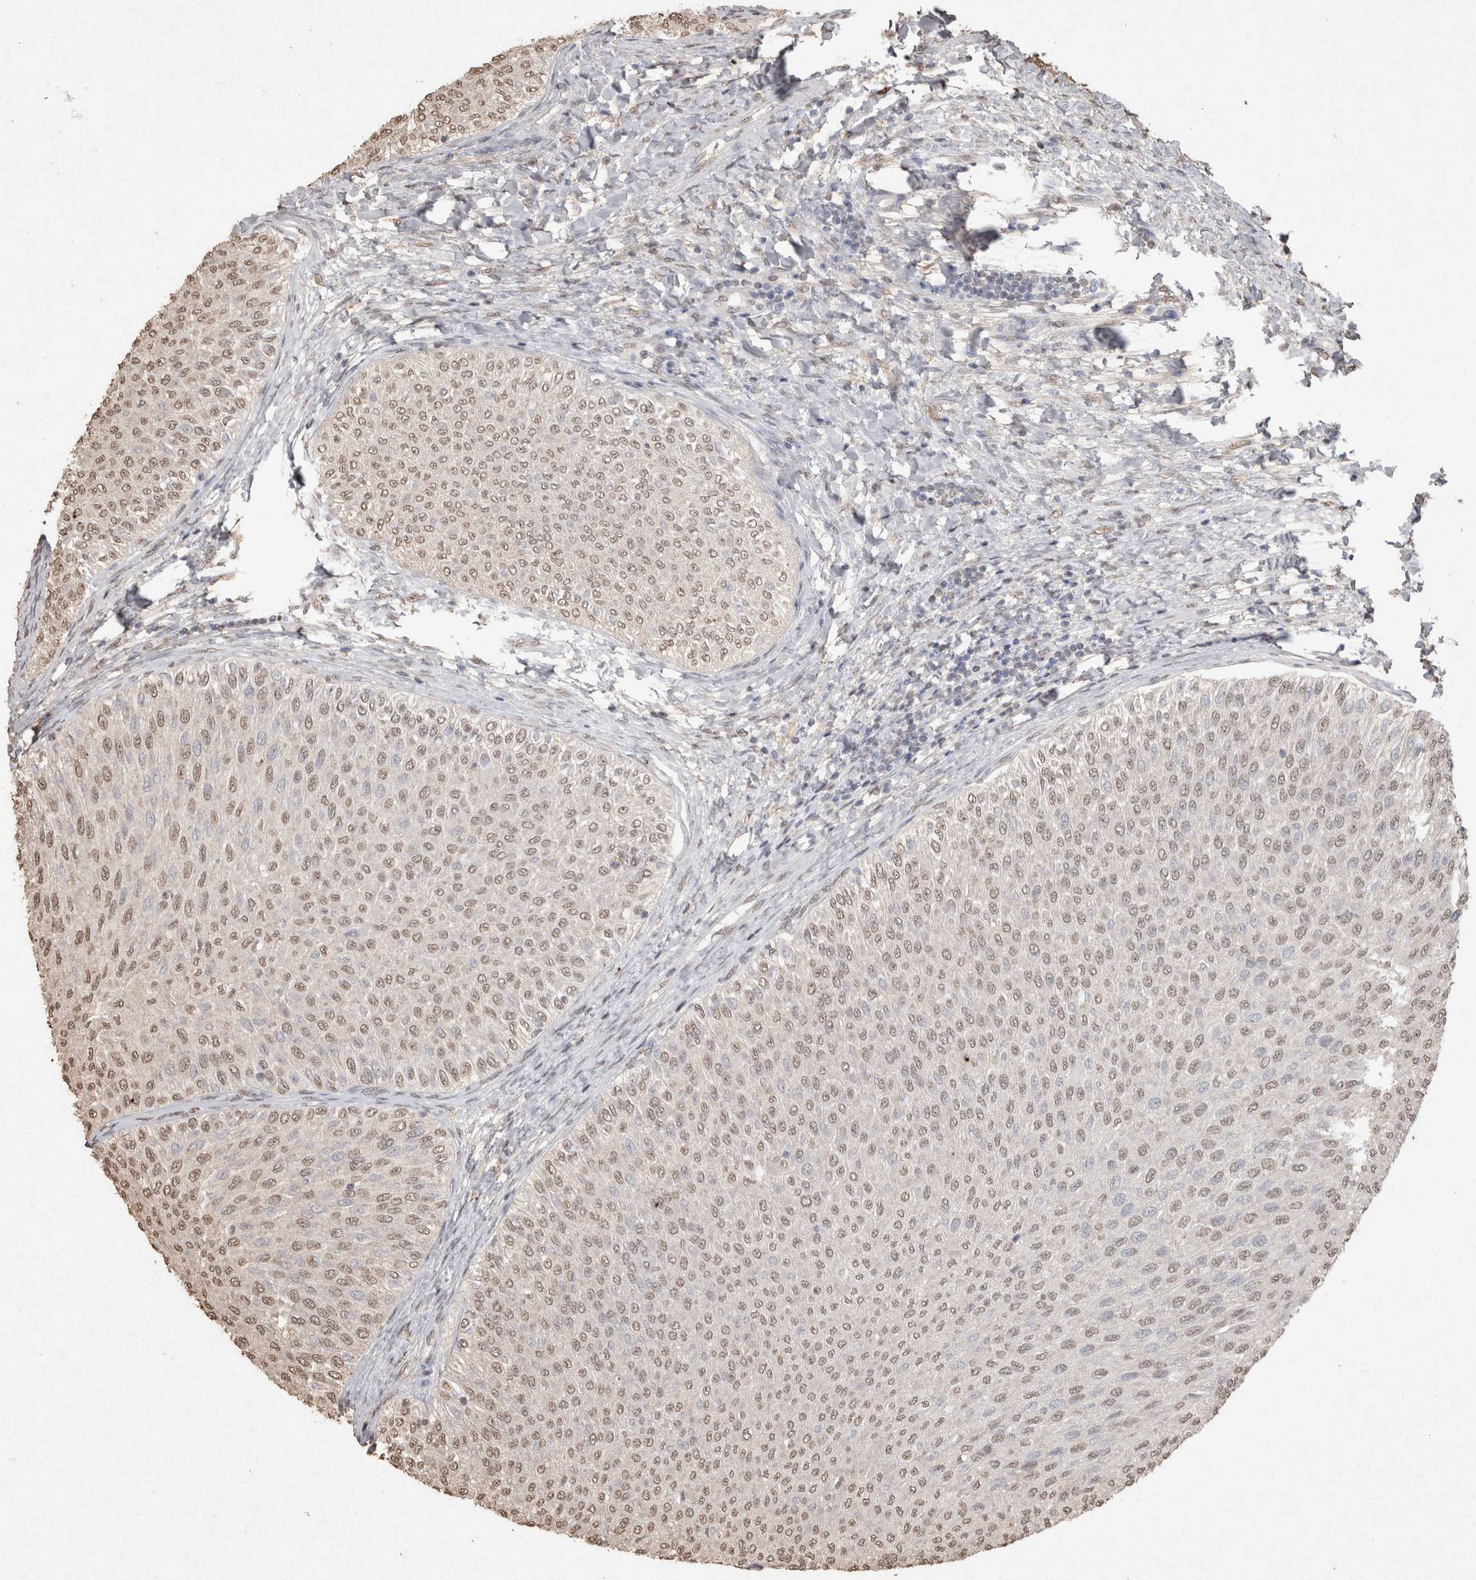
{"staining": {"intensity": "weak", "quantity": ">75%", "location": "nuclear"}, "tissue": "urothelial cancer", "cell_type": "Tumor cells", "image_type": "cancer", "snomed": [{"axis": "morphology", "description": "Urothelial carcinoma, Low grade"}, {"axis": "topography", "description": "Urinary bladder"}], "caption": "Protein expression analysis of human low-grade urothelial carcinoma reveals weak nuclear expression in about >75% of tumor cells.", "gene": "MLX", "patient": {"sex": "male", "age": 78}}